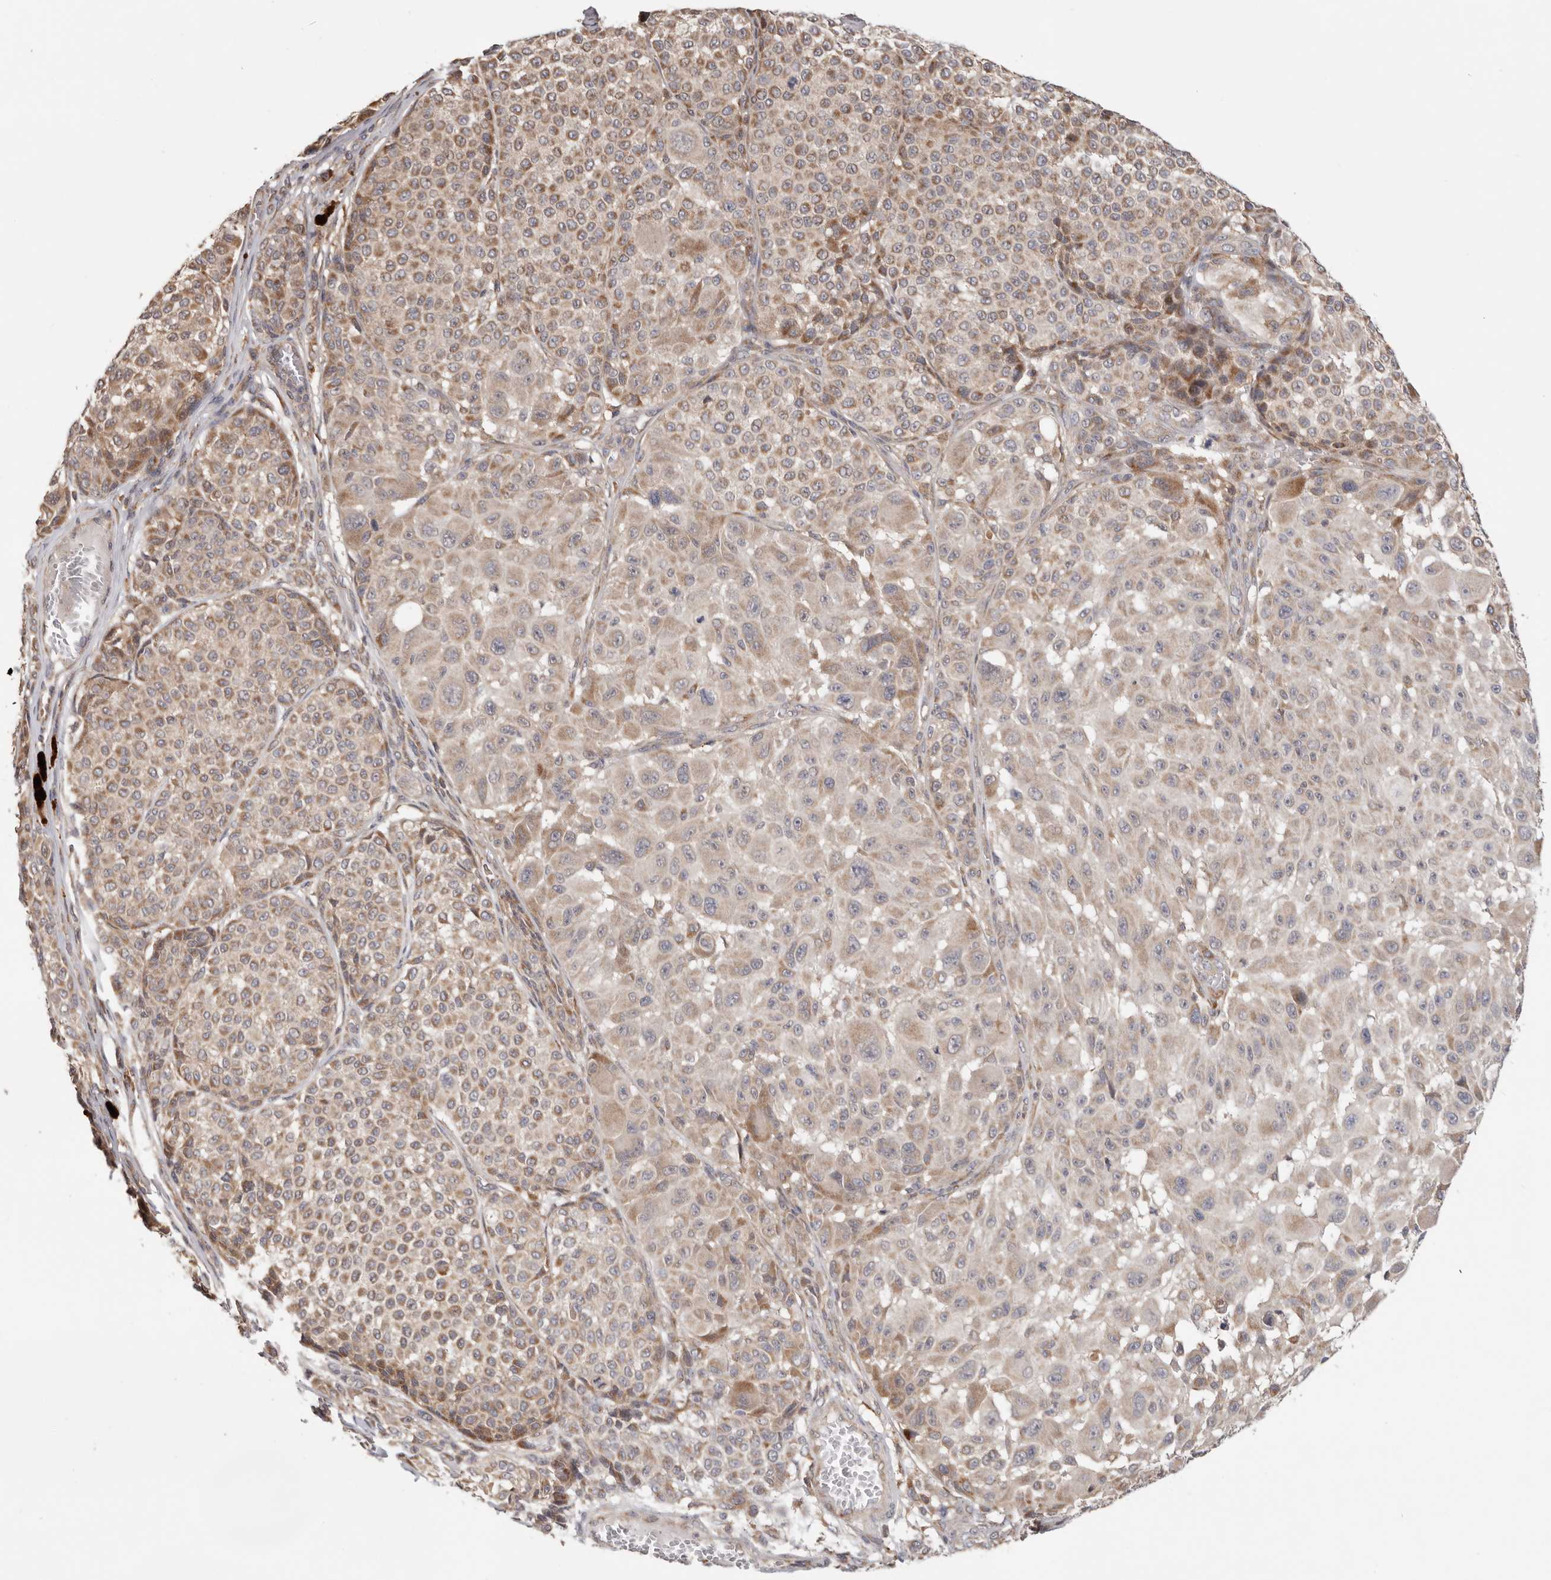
{"staining": {"intensity": "moderate", "quantity": ">75%", "location": "cytoplasmic/membranous"}, "tissue": "melanoma", "cell_type": "Tumor cells", "image_type": "cancer", "snomed": [{"axis": "morphology", "description": "Malignant melanoma, NOS"}, {"axis": "topography", "description": "Skin"}], "caption": "High-magnification brightfield microscopy of malignant melanoma stained with DAB (3,3'-diaminobenzidine) (brown) and counterstained with hematoxylin (blue). tumor cells exhibit moderate cytoplasmic/membranous expression is present in about>75% of cells.", "gene": "LRP6", "patient": {"sex": "male", "age": 83}}